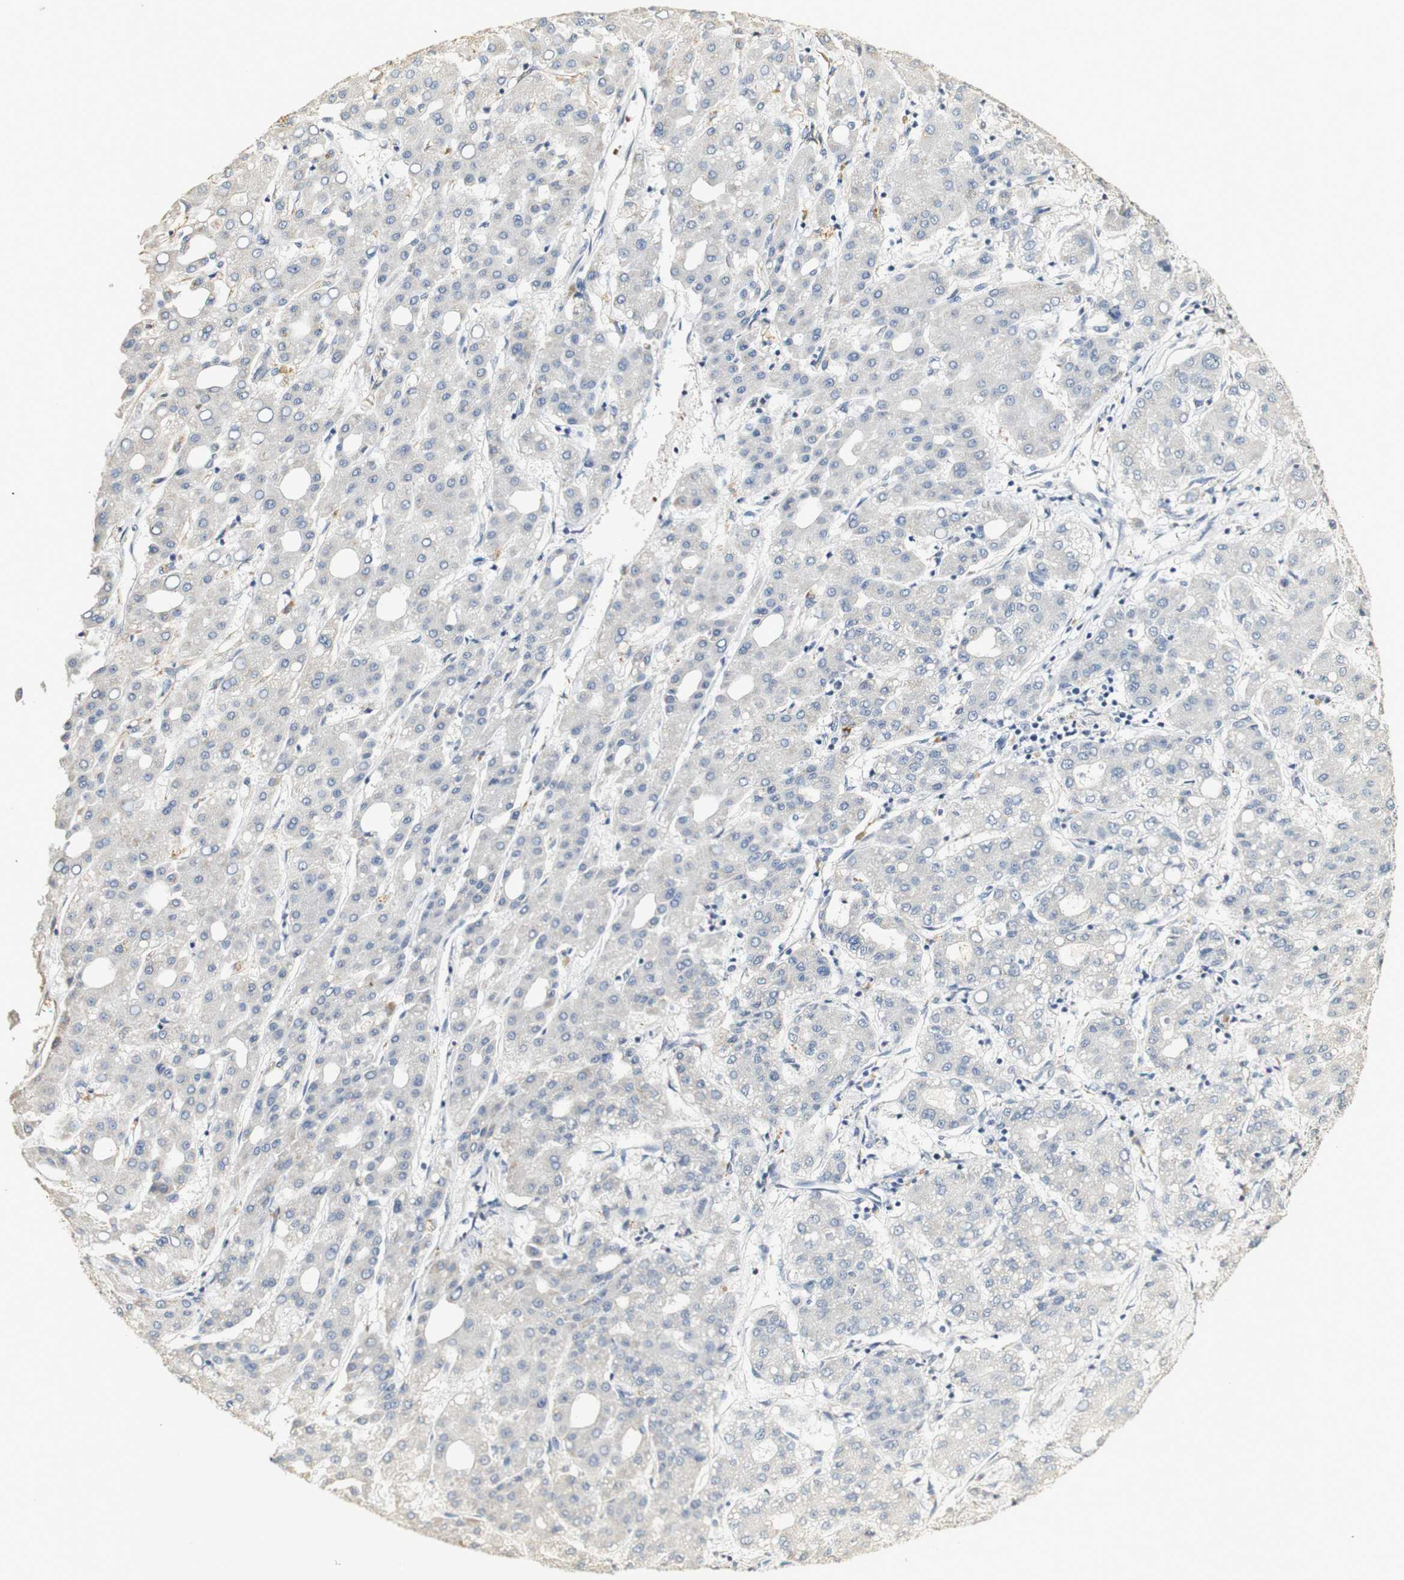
{"staining": {"intensity": "negative", "quantity": "none", "location": "none"}, "tissue": "liver cancer", "cell_type": "Tumor cells", "image_type": "cancer", "snomed": [{"axis": "morphology", "description": "Carcinoma, Hepatocellular, NOS"}, {"axis": "topography", "description": "Liver"}], "caption": "Immunohistochemistry photomicrograph of neoplastic tissue: human hepatocellular carcinoma (liver) stained with DAB (3,3'-diaminobenzidine) shows no significant protein expression in tumor cells. Brightfield microscopy of immunohistochemistry (IHC) stained with DAB (3,3'-diaminobenzidine) (brown) and hematoxylin (blue), captured at high magnification.", "gene": "SYT7", "patient": {"sex": "male", "age": 65}}